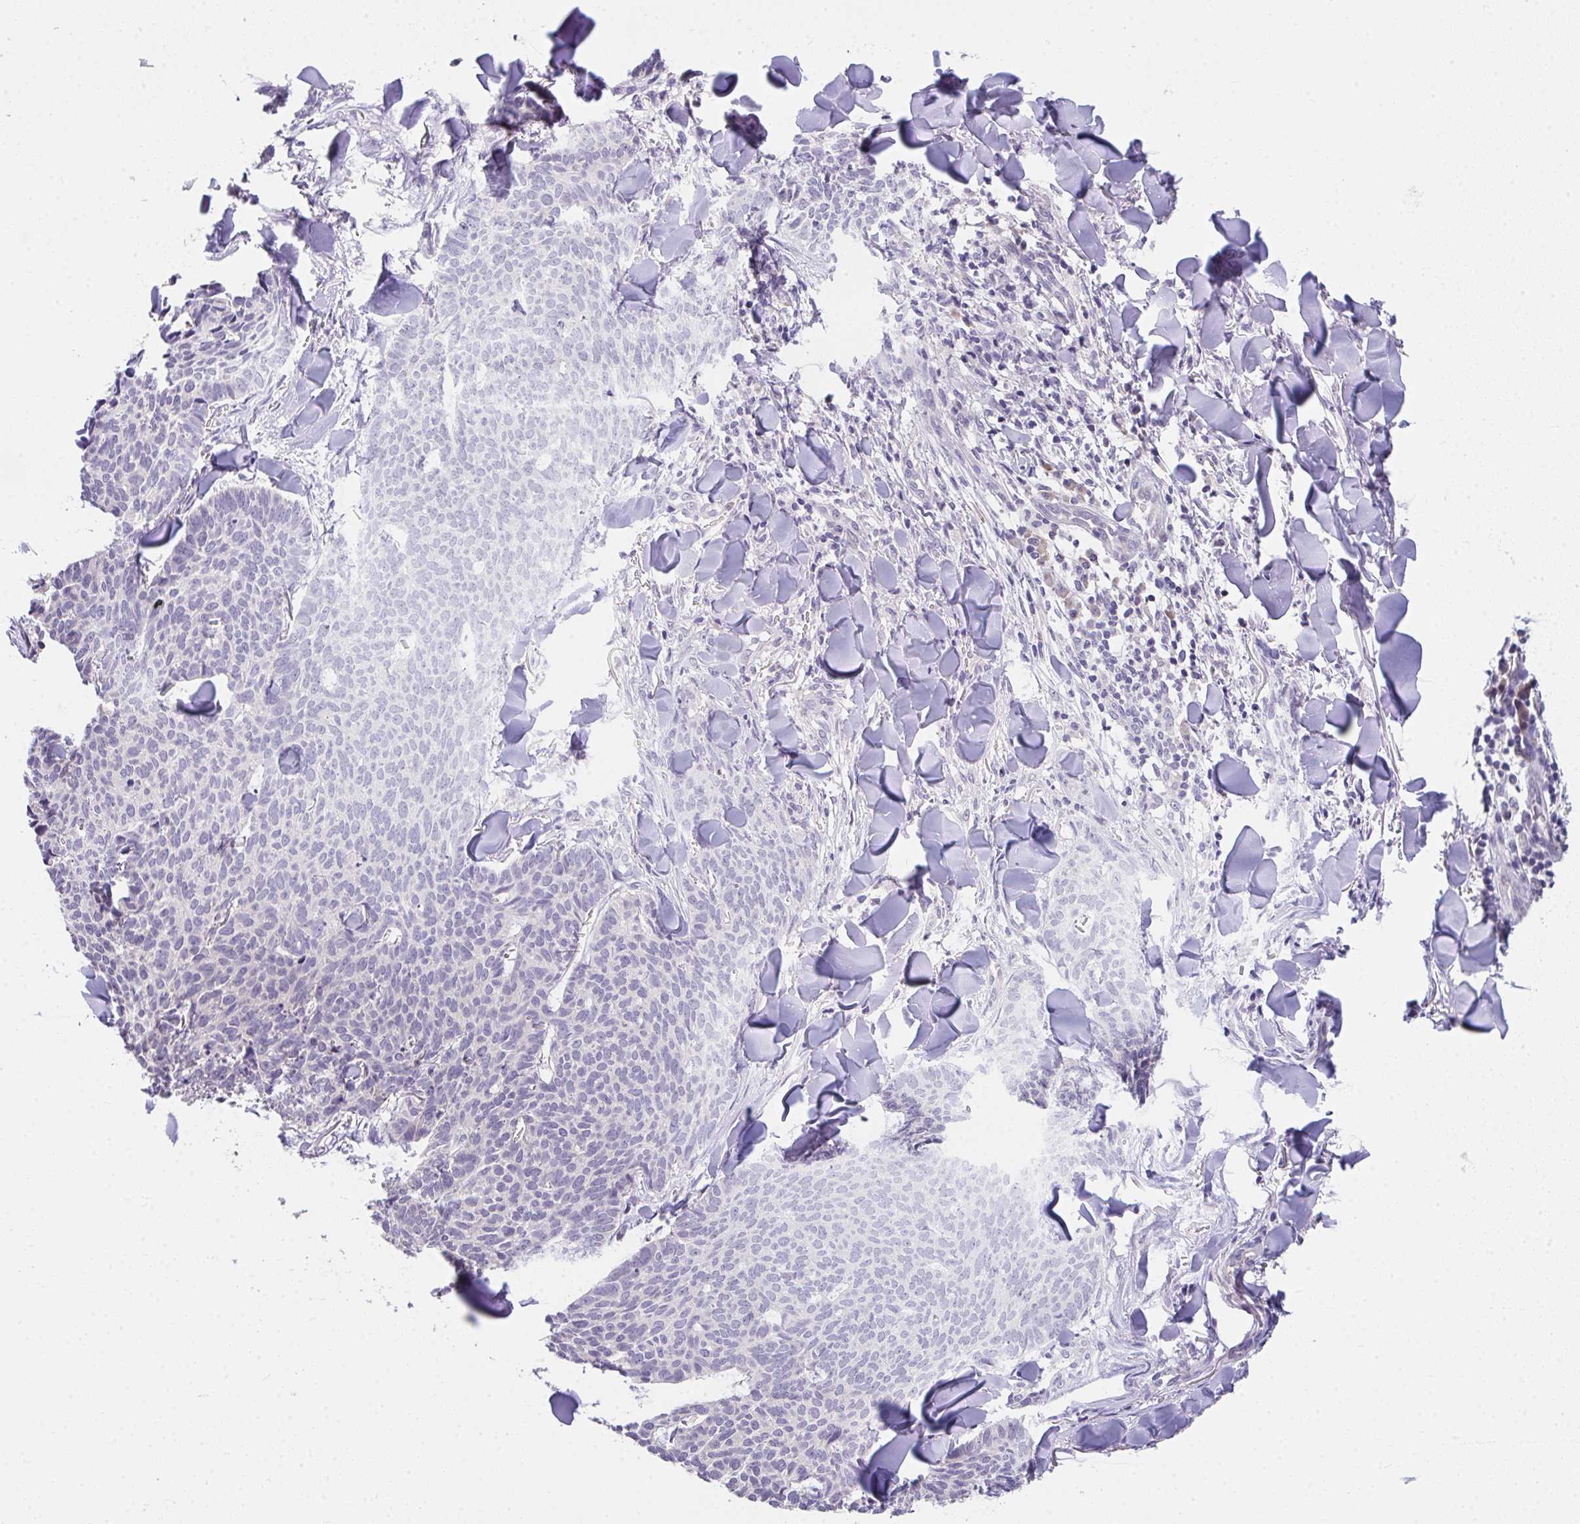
{"staining": {"intensity": "negative", "quantity": "none", "location": "none"}, "tissue": "skin cancer", "cell_type": "Tumor cells", "image_type": "cancer", "snomed": [{"axis": "morphology", "description": "Normal tissue, NOS"}, {"axis": "morphology", "description": "Basal cell carcinoma"}, {"axis": "topography", "description": "Skin"}], "caption": "An immunohistochemistry image of basal cell carcinoma (skin) is shown. There is no staining in tumor cells of basal cell carcinoma (skin).", "gene": "GLTPD2", "patient": {"sex": "male", "age": 50}}